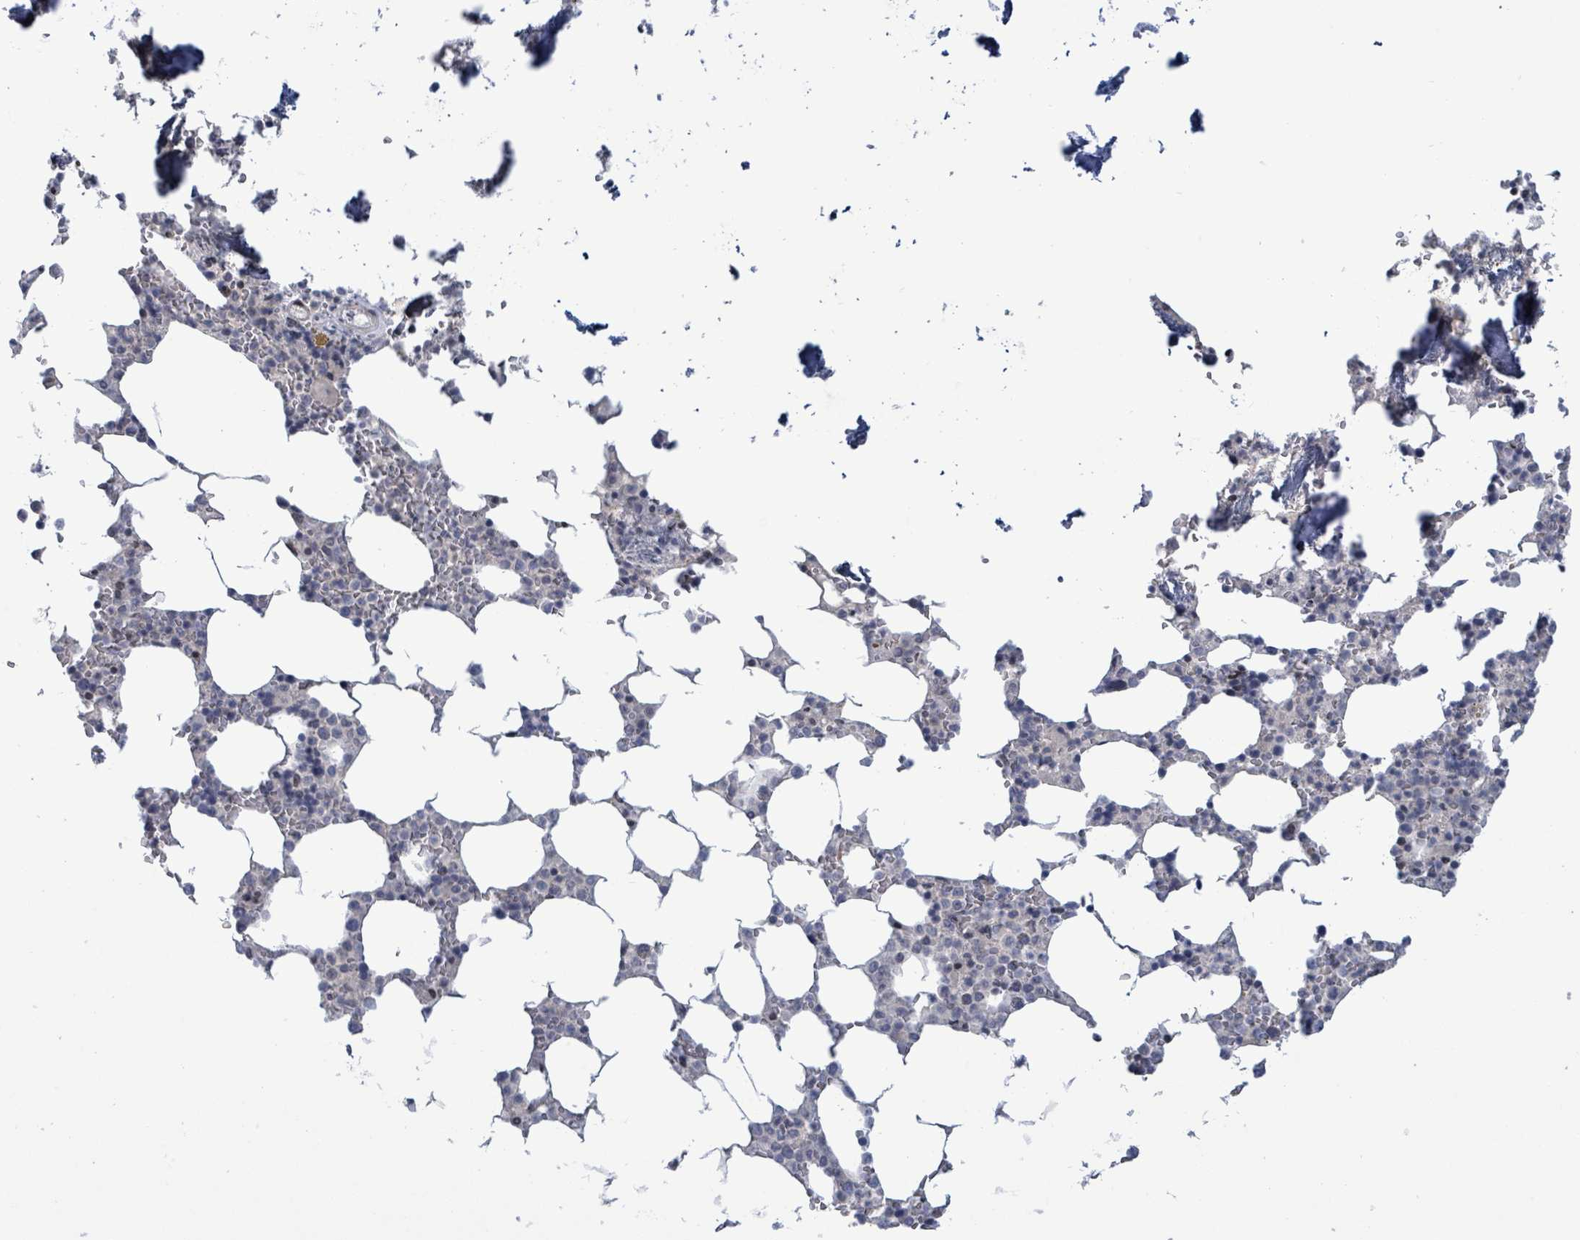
{"staining": {"intensity": "negative", "quantity": "none", "location": "none"}, "tissue": "bone marrow", "cell_type": "Hematopoietic cells", "image_type": "normal", "snomed": [{"axis": "morphology", "description": "Normal tissue, NOS"}, {"axis": "topography", "description": "Bone marrow"}], "caption": "This is a photomicrograph of immunohistochemistry (IHC) staining of benign bone marrow, which shows no expression in hematopoietic cells.", "gene": "NTN3", "patient": {"sex": "male", "age": 64}}